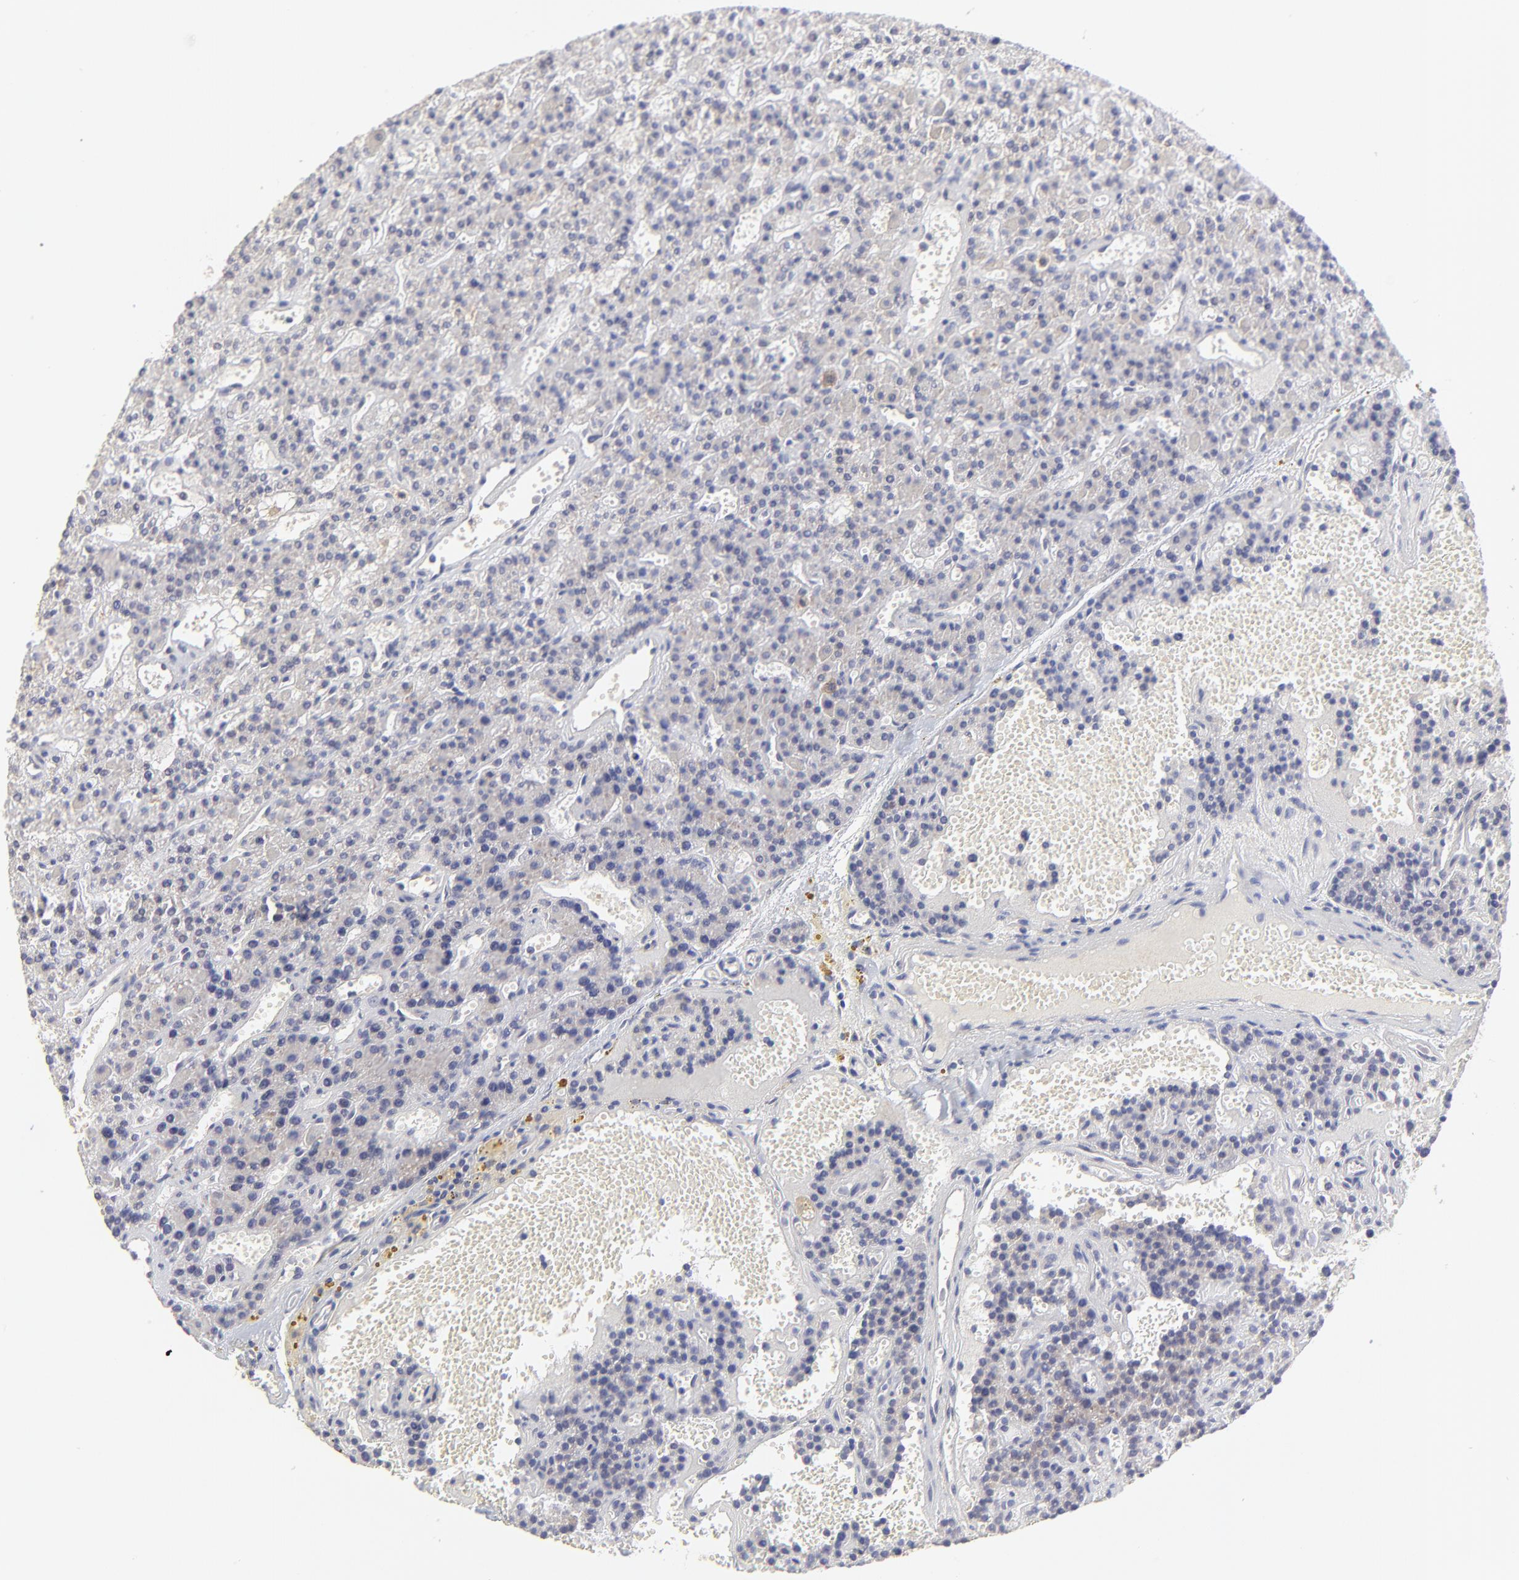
{"staining": {"intensity": "negative", "quantity": "none", "location": "none"}, "tissue": "parathyroid gland", "cell_type": "Glandular cells", "image_type": "normal", "snomed": [{"axis": "morphology", "description": "Normal tissue, NOS"}, {"axis": "topography", "description": "Parathyroid gland"}], "caption": "Immunohistochemistry (IHC) image of unremarkable parathyroid gland: parathyroid gland stained with DAB displays no significant protein expression in glandular cells.", "gene": "LHFPL1", "patient": {"sex": "male", "age": 25}}